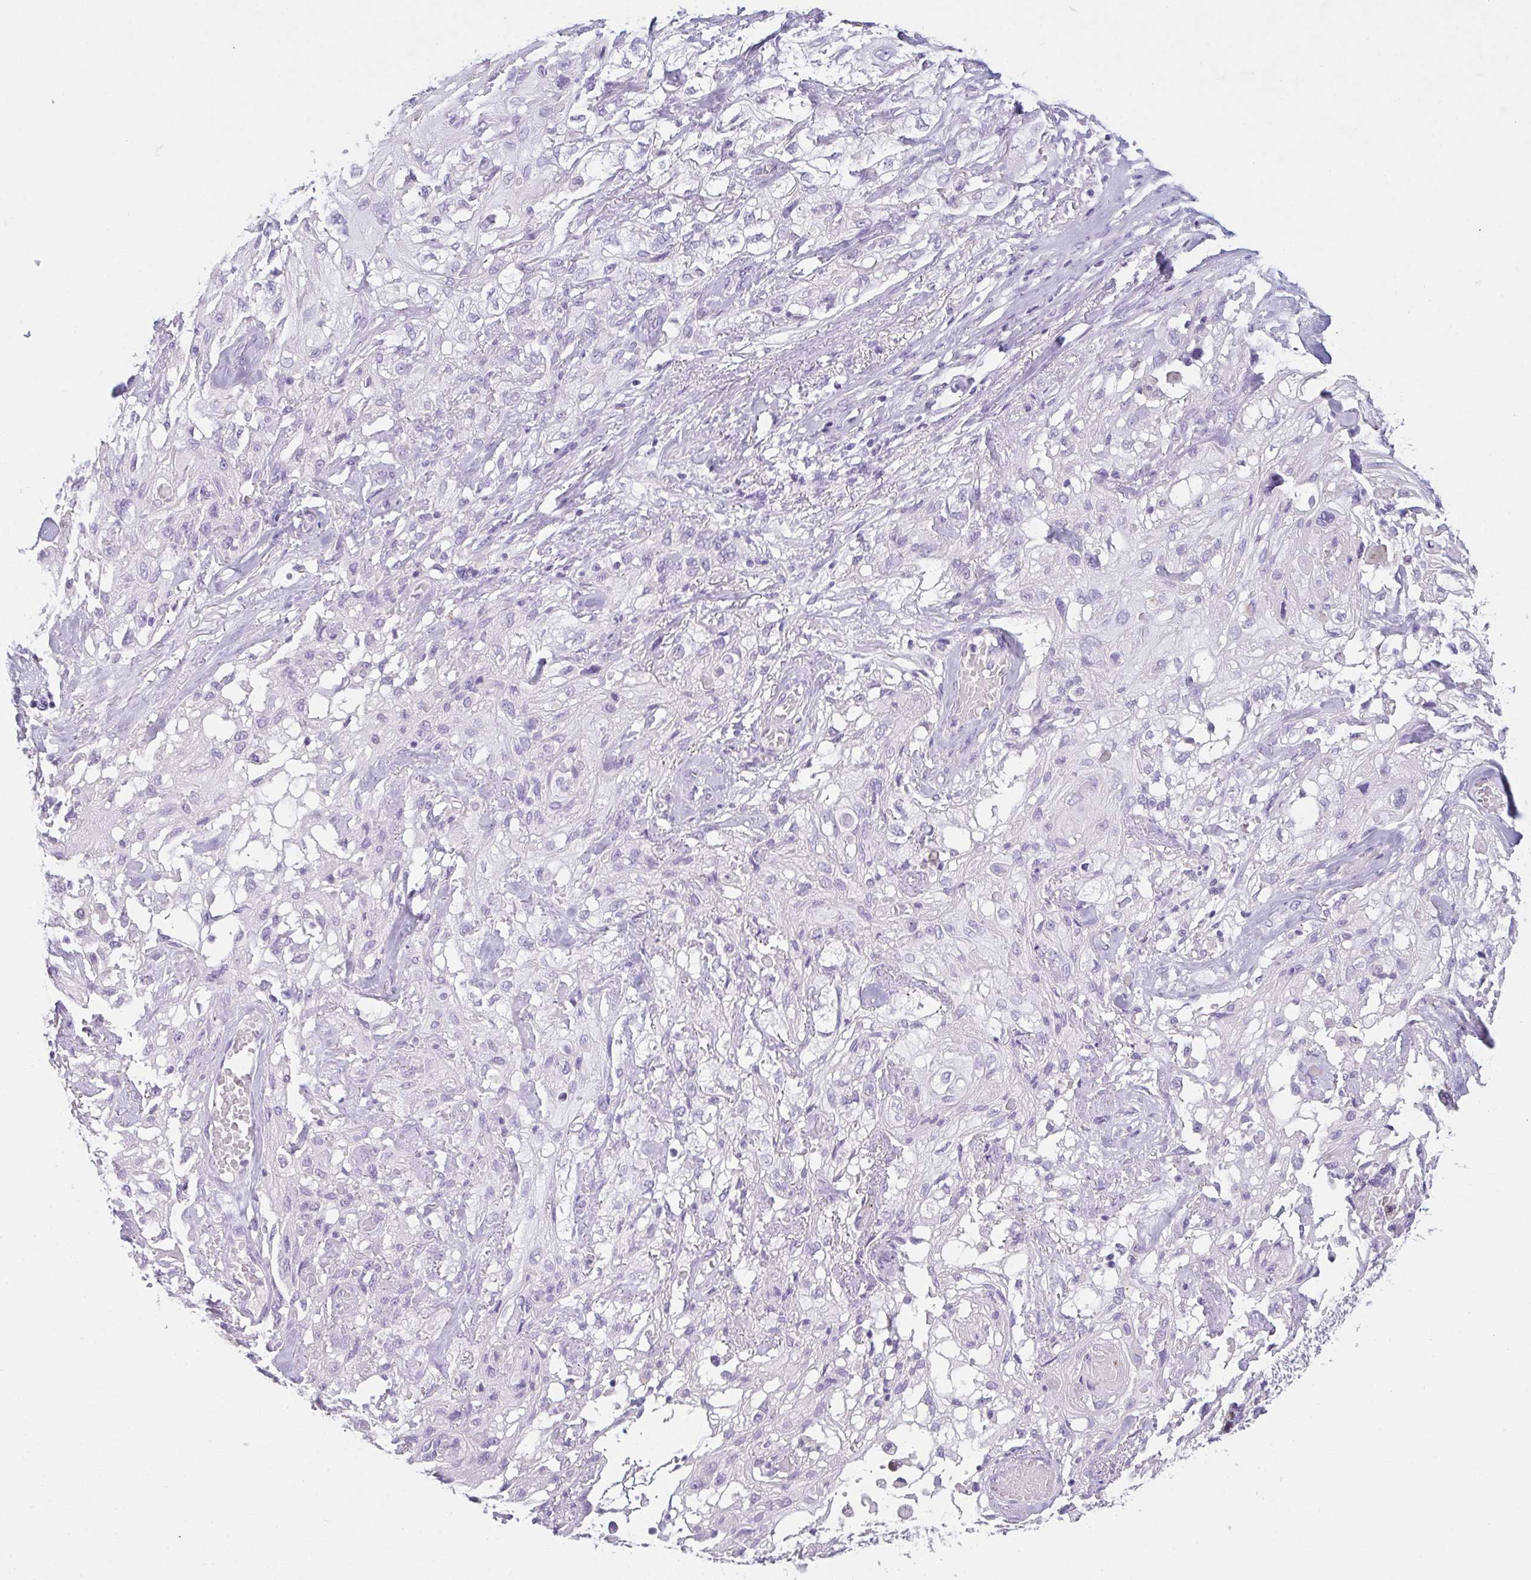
{"staining": {"intensity": "negative", "quantity": "none", "location": "none"}, "tissue": "skin cancer", "cell_type": "Tumor cells", "image_type": "cancer", "snomed": [{"axis": "morphology", "description": "Squamous cell carcinoma, NOS"}, {"axis": "topography", "description": "Skin"}, {"axis": "topography", "description": "Vulva"}], "caption": "Squamous cell carcinoma (skin) stained for a protein using IHC exhibits no positivity tumor cells.", "gene": "COX7B", "patient": {"sex": "female", "age": 86}}